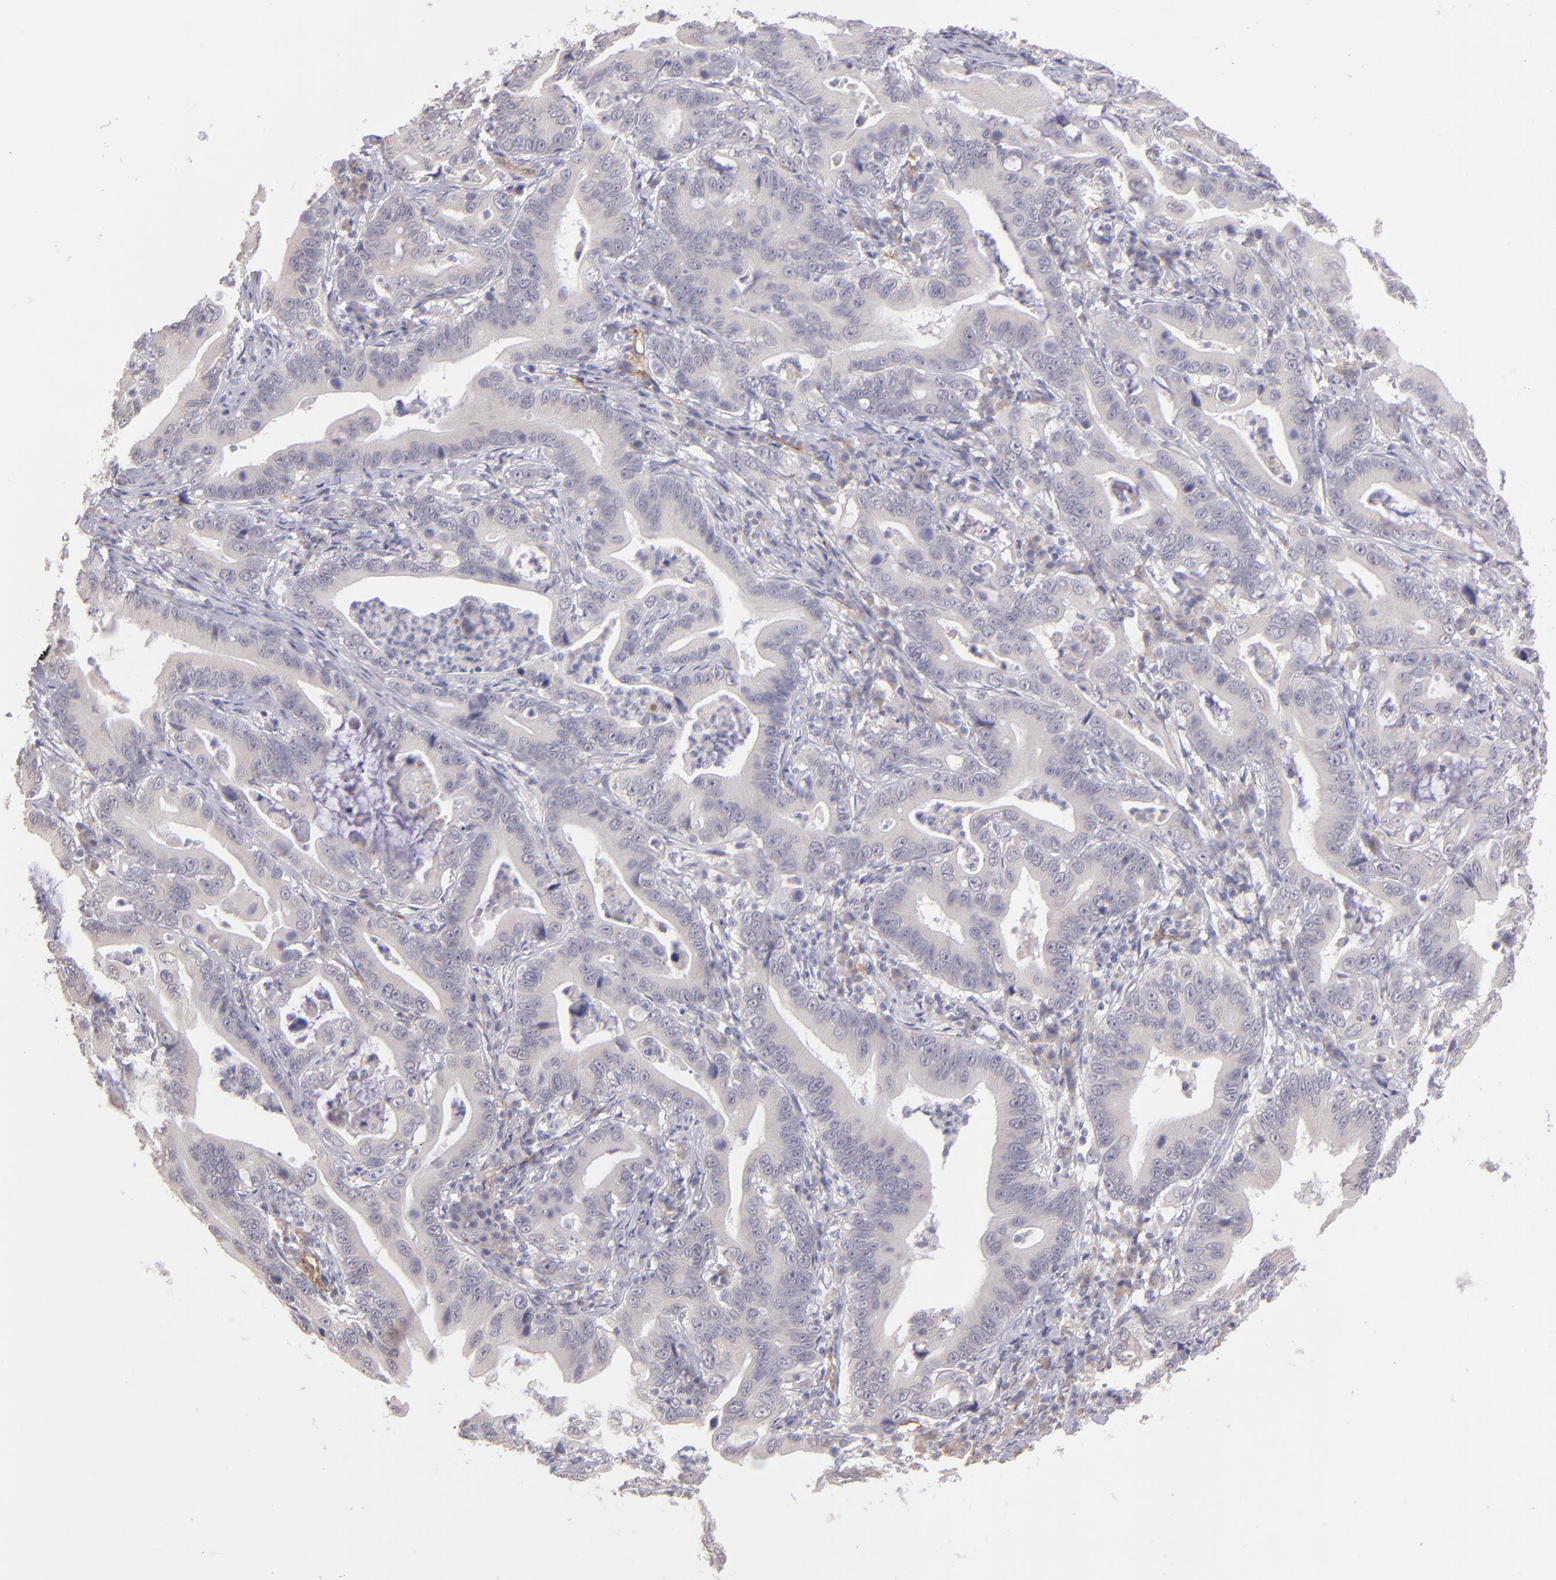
{"staining": {"intensity": "negative", "quantity": "none", "location": "none"}, "tissue": "stomach cancer", "cell_type": "Tumor cells", "image_type": "cancer", "snomed": [{"axis": "morphology", "description": "Adenocarcinoma, NOS"}, {"axis": "topography", "description": "Stomach, upper"}], "caption": "A high-resolution image shows IHC staining of stomach adenocarcinoma, which exhibits no significant staining in tumor cells.", "gene": "THBD", "patient": {"sex": "male", "age": 63}}